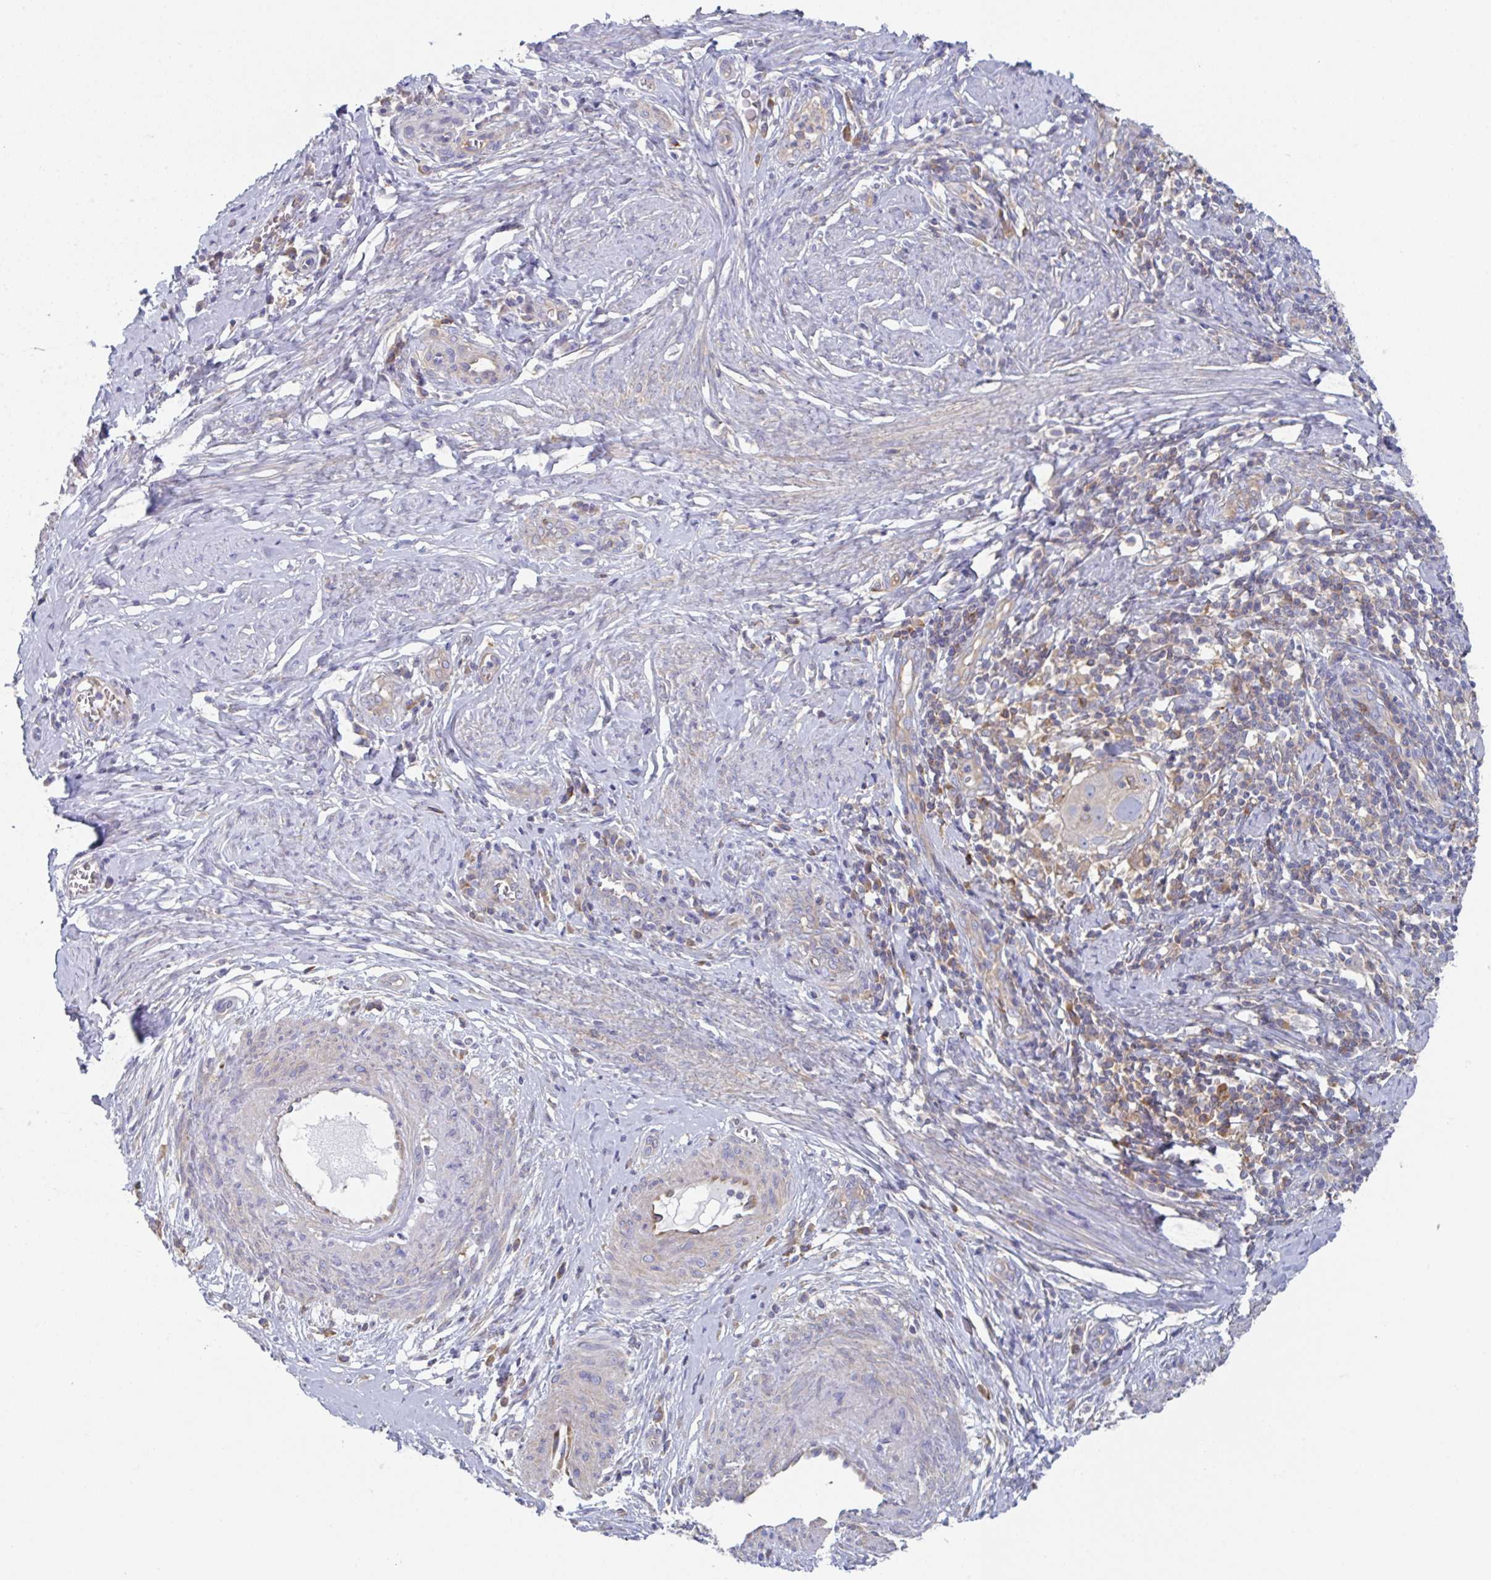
{"staining": {"intensity": "negative", "quantity": "none", "location": "none"}, "tissue": "cervical cancer", "cell_type": "Tumor cells", "image_type": "cancer", "snomed": [{"axis": "morphology", "description": "Normal tissue, NOS"}, {"axis": "morphology", "description": "Squamous cell carcinoma, NOS"}, {"axis": "topography", "description": "Cervix"}], "caption": "High power microscopy photomicrograph of an IHC image of cervical cancer (squamous cell carcinoma), revealing no significant staining in tumor cells.", "gene": "AMPD2", "patient": {"sex": "female", "age": 31}}